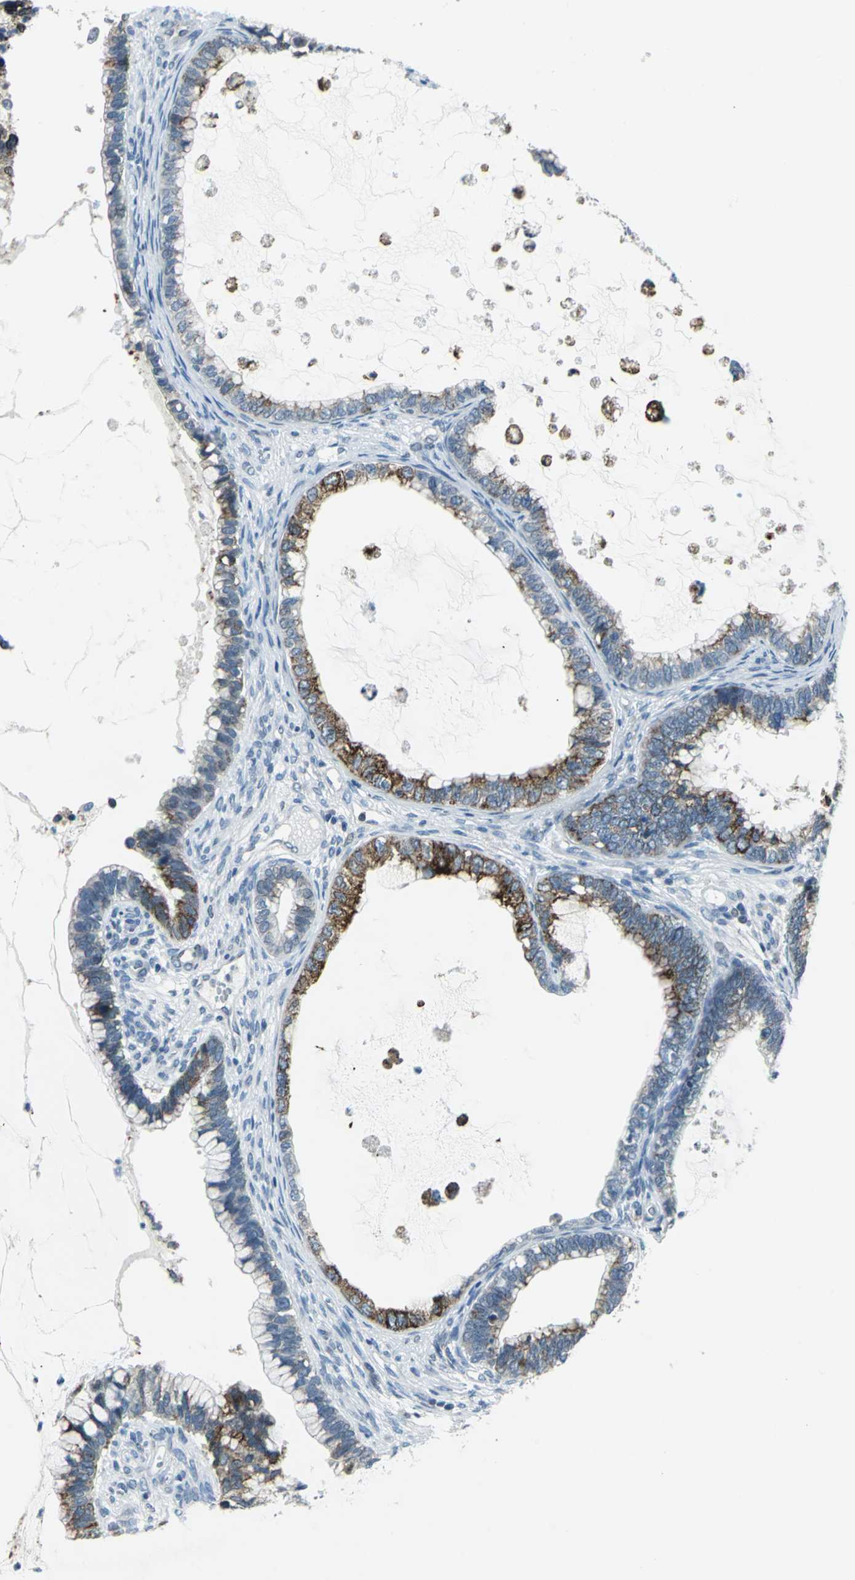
{"staining": {"intensity": "strong", "quantity": "25%-75%", "location": "cytoplasmic/membranous"}, "tissue": "cervical cancer", "cell_type": "Tumor cells", "image_type": "cancer", "snomed": [{"axis": "morphology", "description": "Adenocarcinoma, NOS"}, {"axis": "topography", "description": "Cervix"}], "caption": "About 25%-75% of tumor cells in human cervical cancer (adenocarcinoma) reveal strong cytoplasmic/membranous protein expression as visualized by brown immunohistochemical staining.", "gene": "SNUPN", "patient": {"sex": "female", "age": 44}}